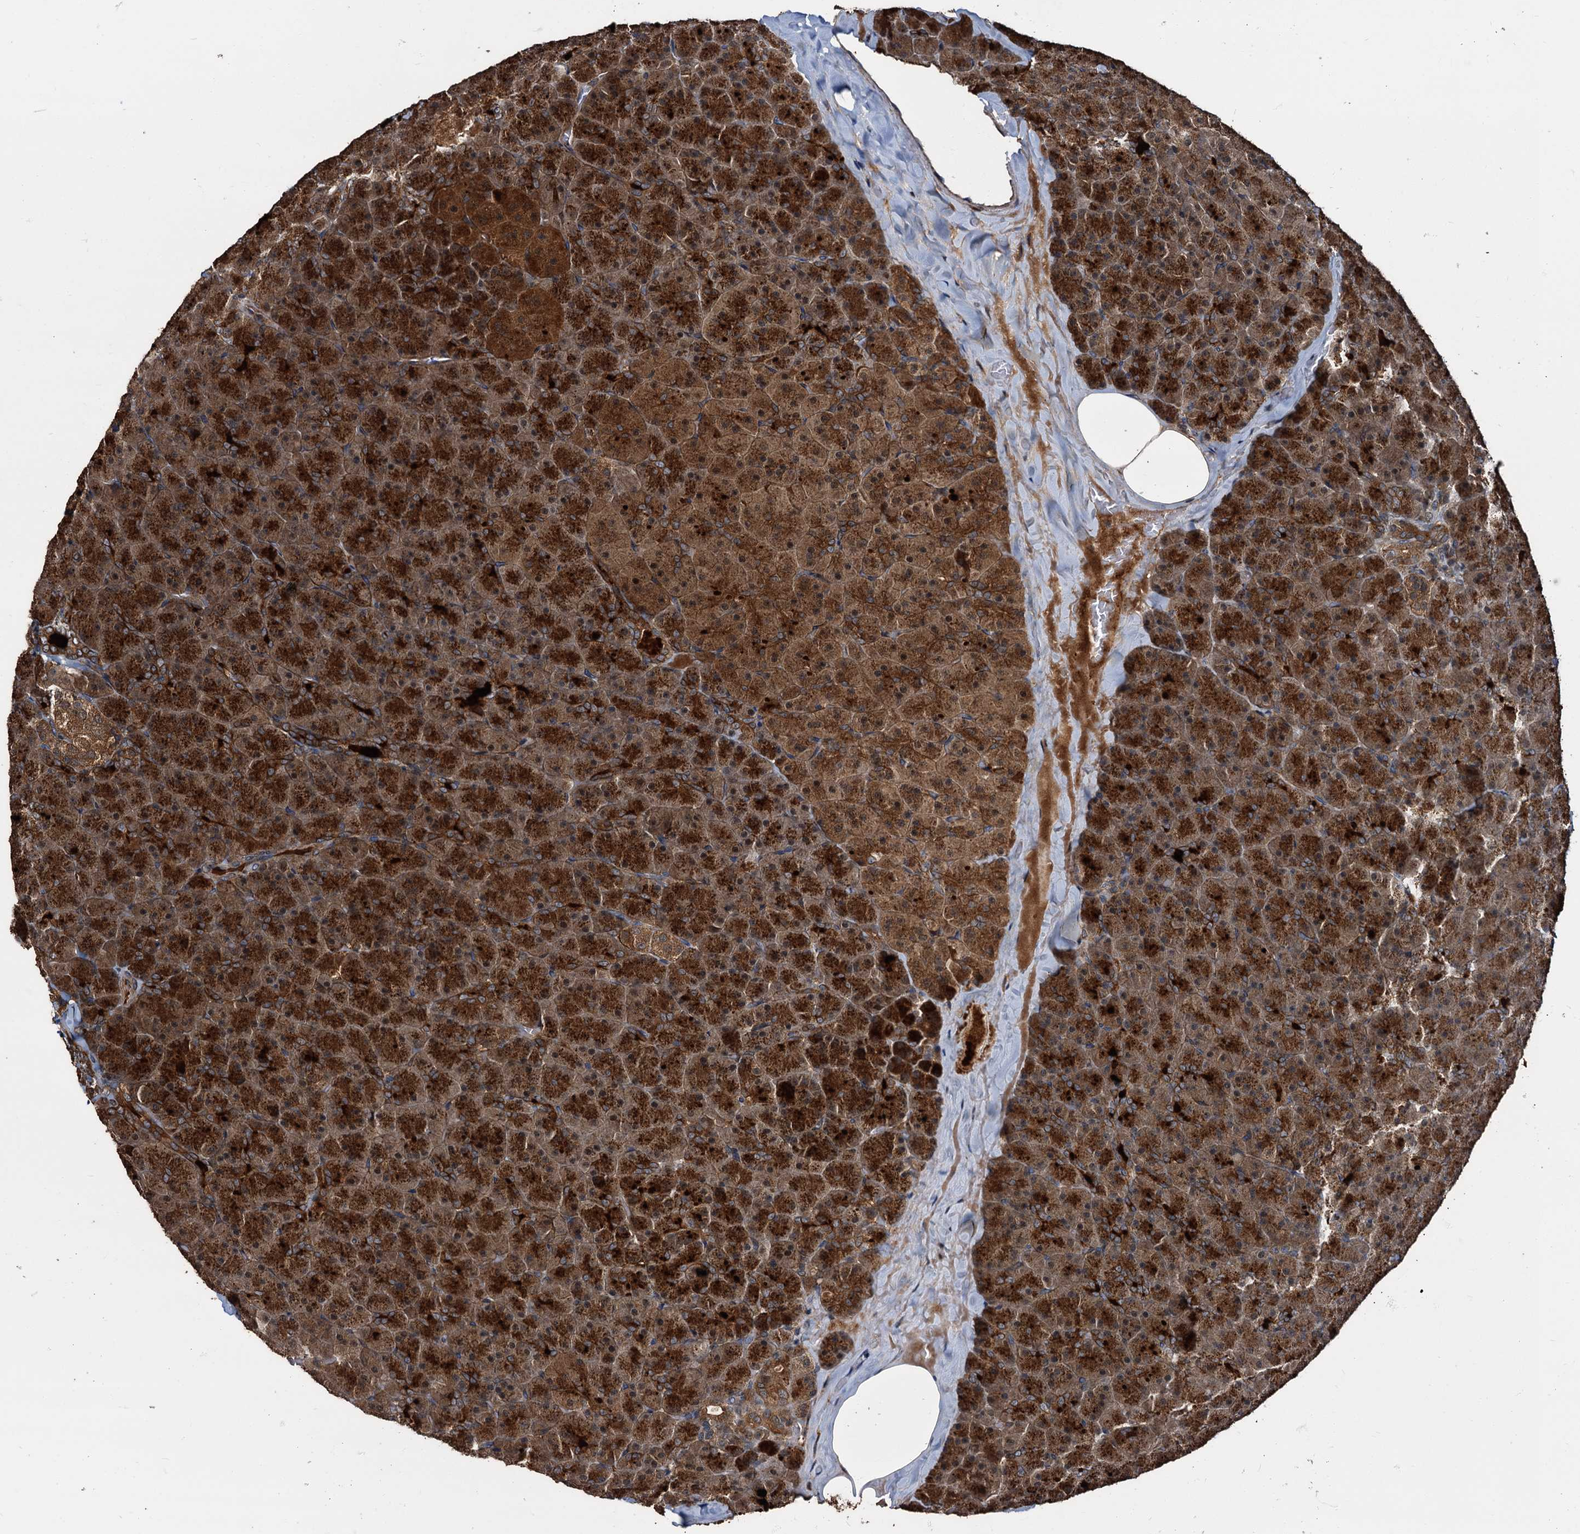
{"staining": {"intensity": "strong", "quantity": ">75%", "location": "cytoplasmic/membranous"}, "tissue": "pancreas", "cell_type": "Exocrine glandular cells", "image_type": "normal", "snomed": [{"axis": "morphology", "description": "Normal tissue, NOS"}, {"axis": "topography", "description": "Pancreas"}], "caption": "Strong cytoplasmic/membranous protein expression is appreciated in approximately >75% of exocrine glandular cells in pancreas.", "gene": "PEX5", "patient": {"sex": "male", "age": 36}}